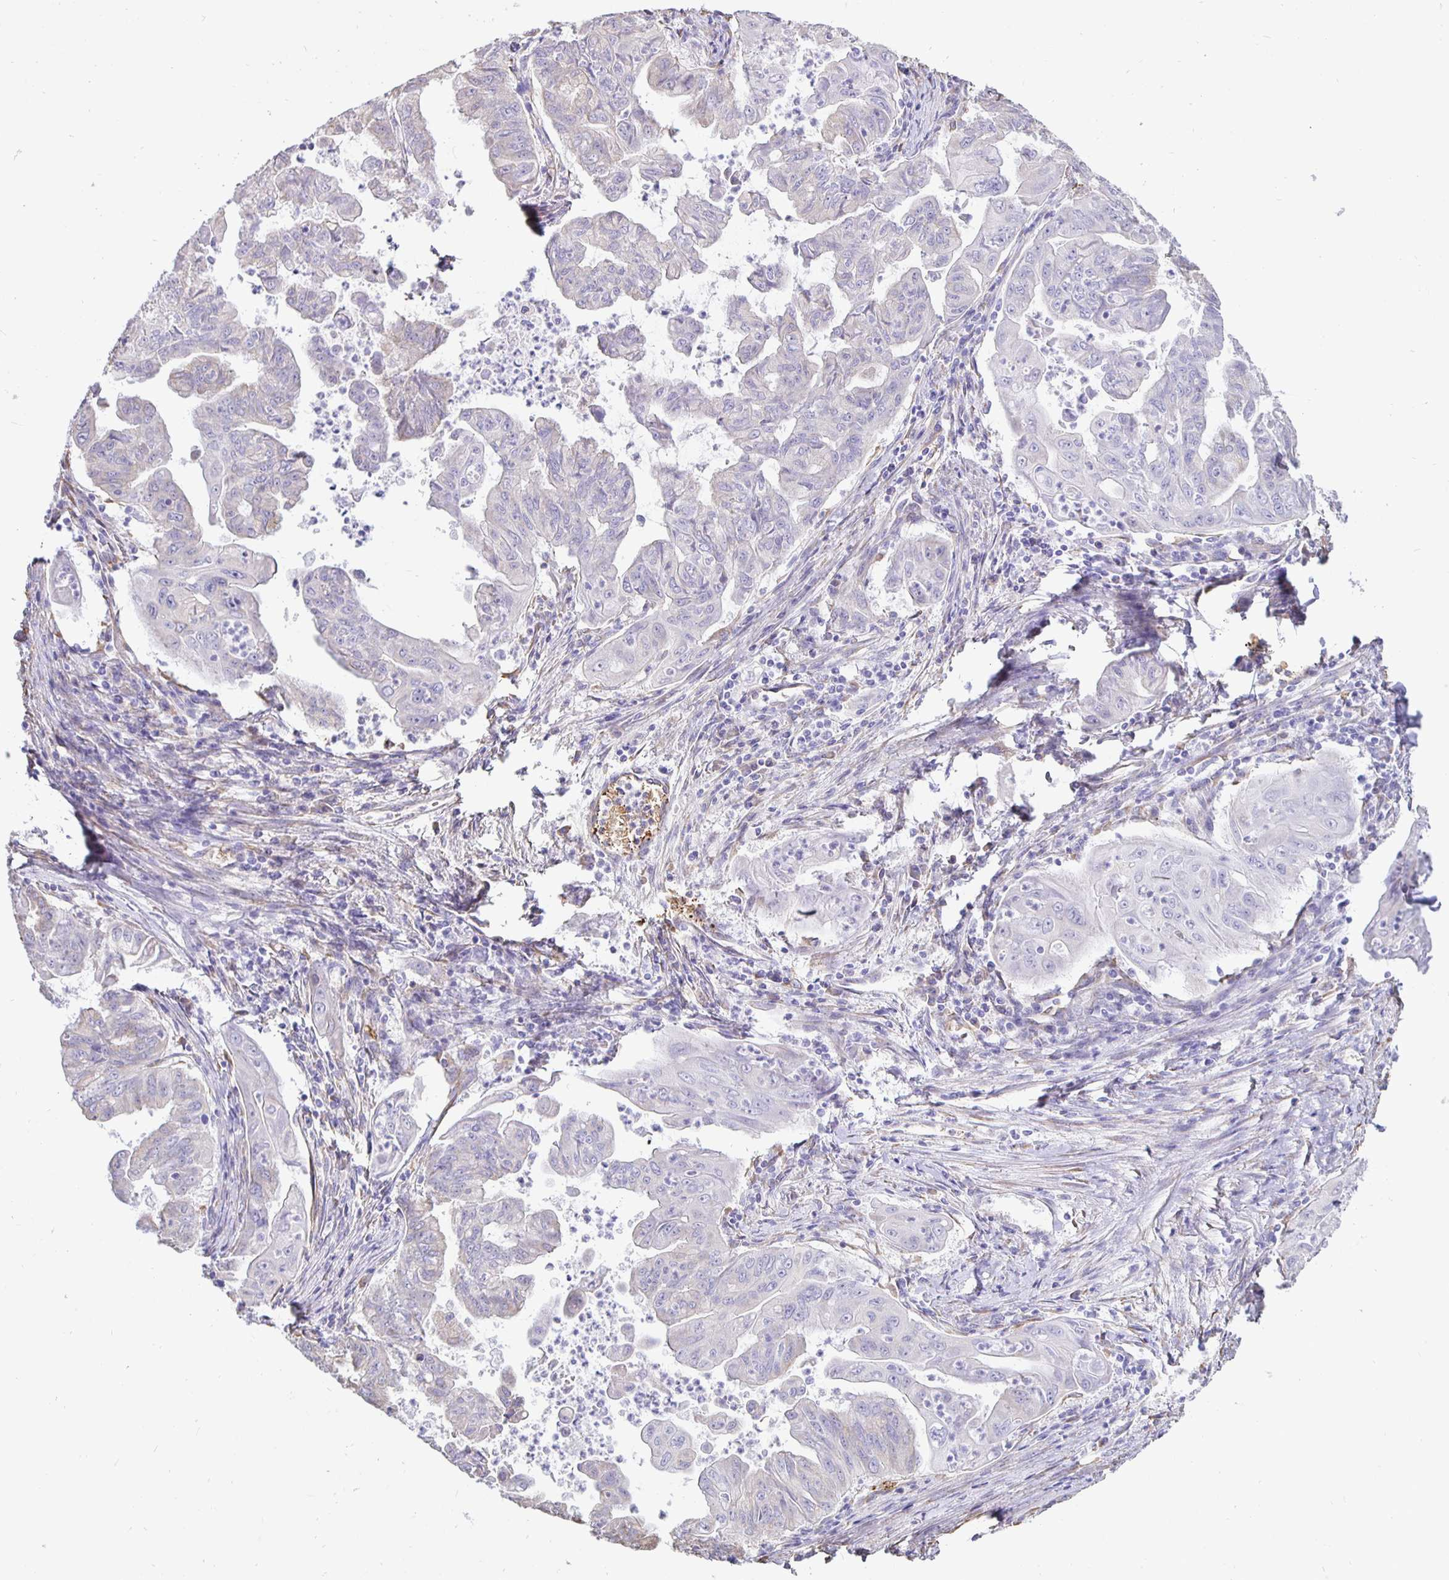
{"staining": {"intensity": "negative", "quantity": "none", "location": "none"}, "tissue": "stomach cancer", "cell_type": "Tumor cells", "image_type": "cancer", "snomed": [{"axis": "morphology", "description": "Adenocarcinoma, NOS"}, {"axis": "topography", "description": "Stomach, upper"}], "caption": "IHC photomicrograph of neoplastic tissue: stomach adenocarcinoma stained with DAB exhibits no significant protein positivity in tumor cells.", "gene": "DNAI2", "patient": {"sex": "male", "age": 80}}